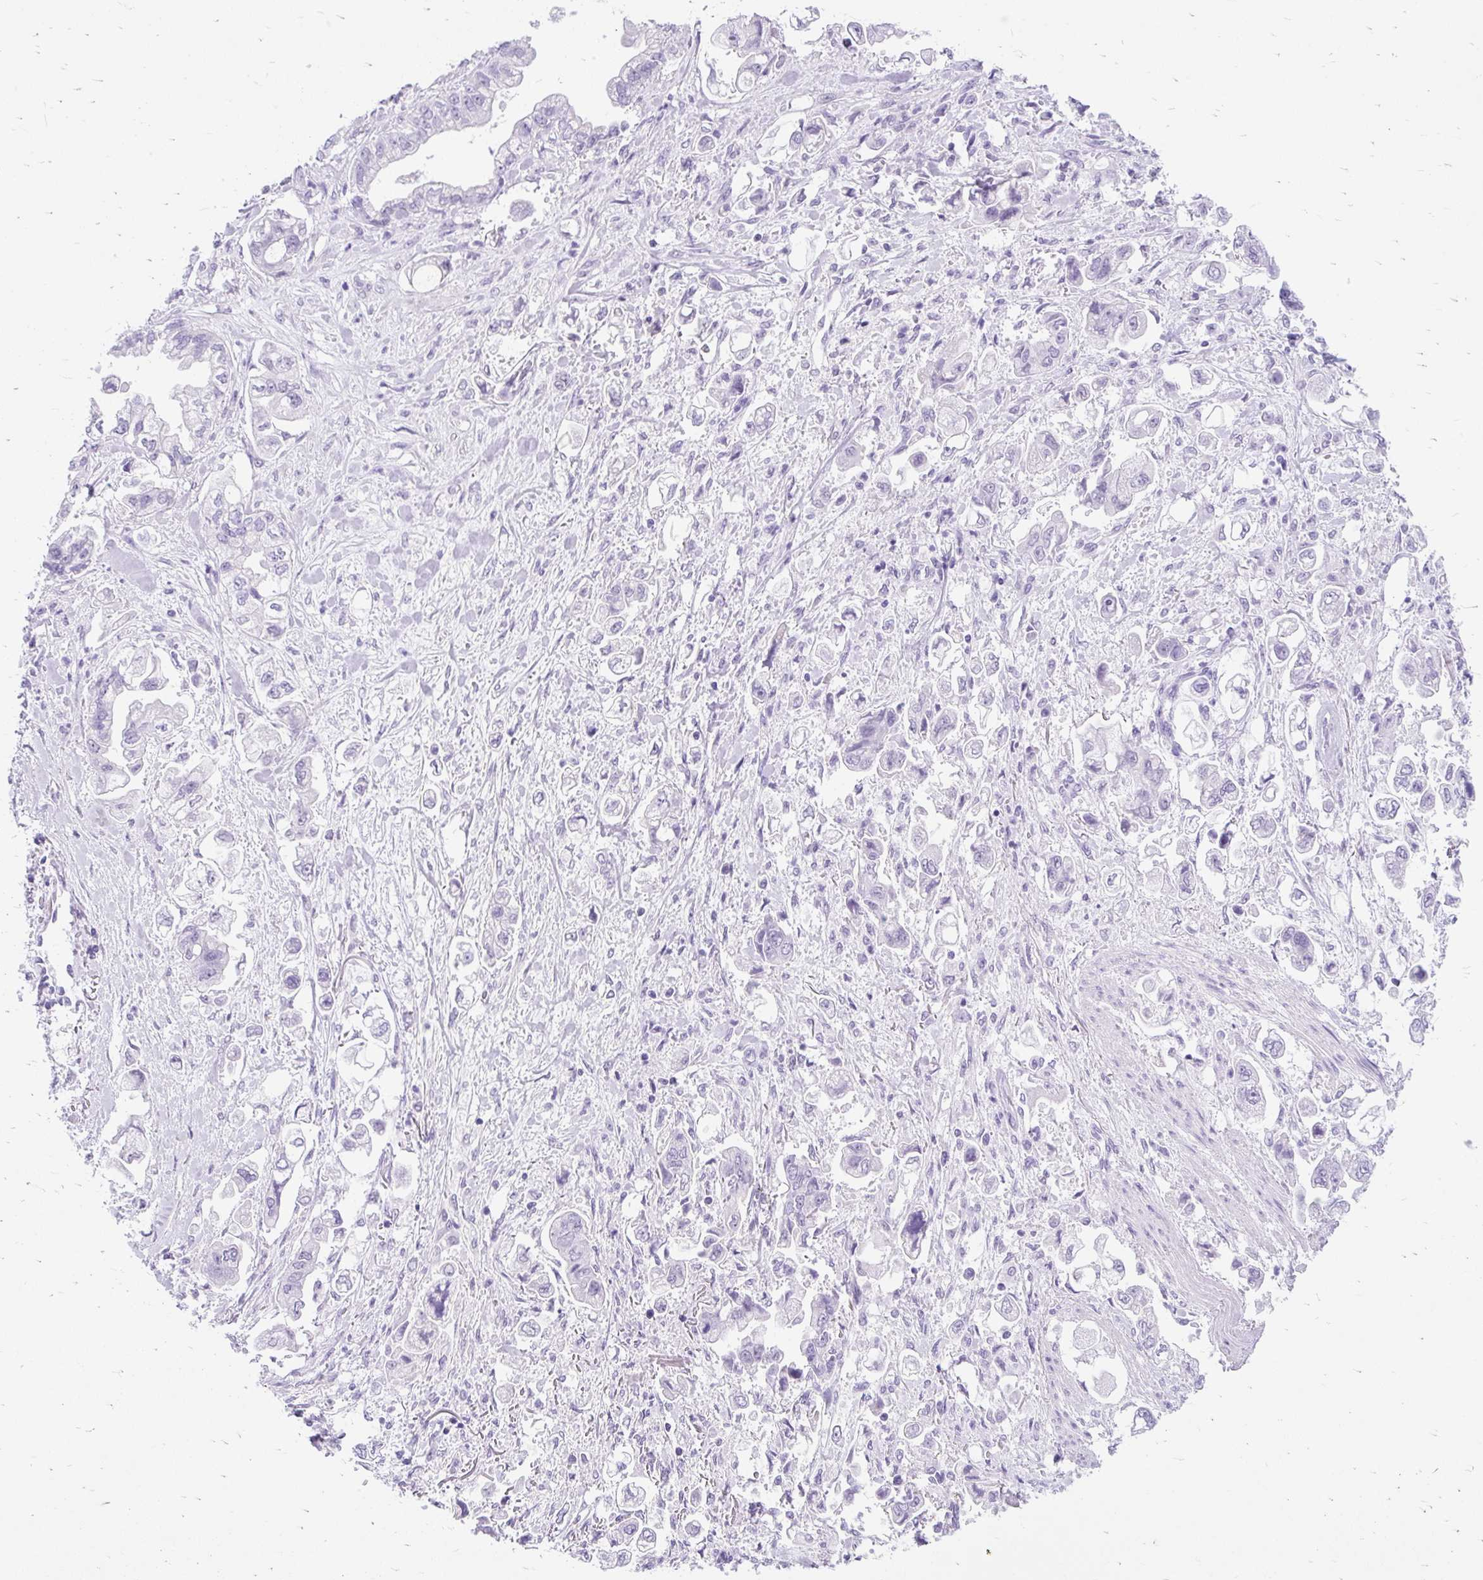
{"staining": {"intensity": "negative", "quantity": "none", "location": "none"}, "tissue": "stomach cancer", "cell_type": "Tumor cells", "image_type": "cancer", "snomed": [{"axis": "morphology", "description": "Adenocarcinoma, NOS"}, {"axis": "topography", "description": "Stomach"}], "caption": "Immunohistochemical staining of stomach adenocarcinoma reveals no significant staining in tumor cells.", "gene": "SCGB1A1", "patient": {"sex": "male", "age": 62}}